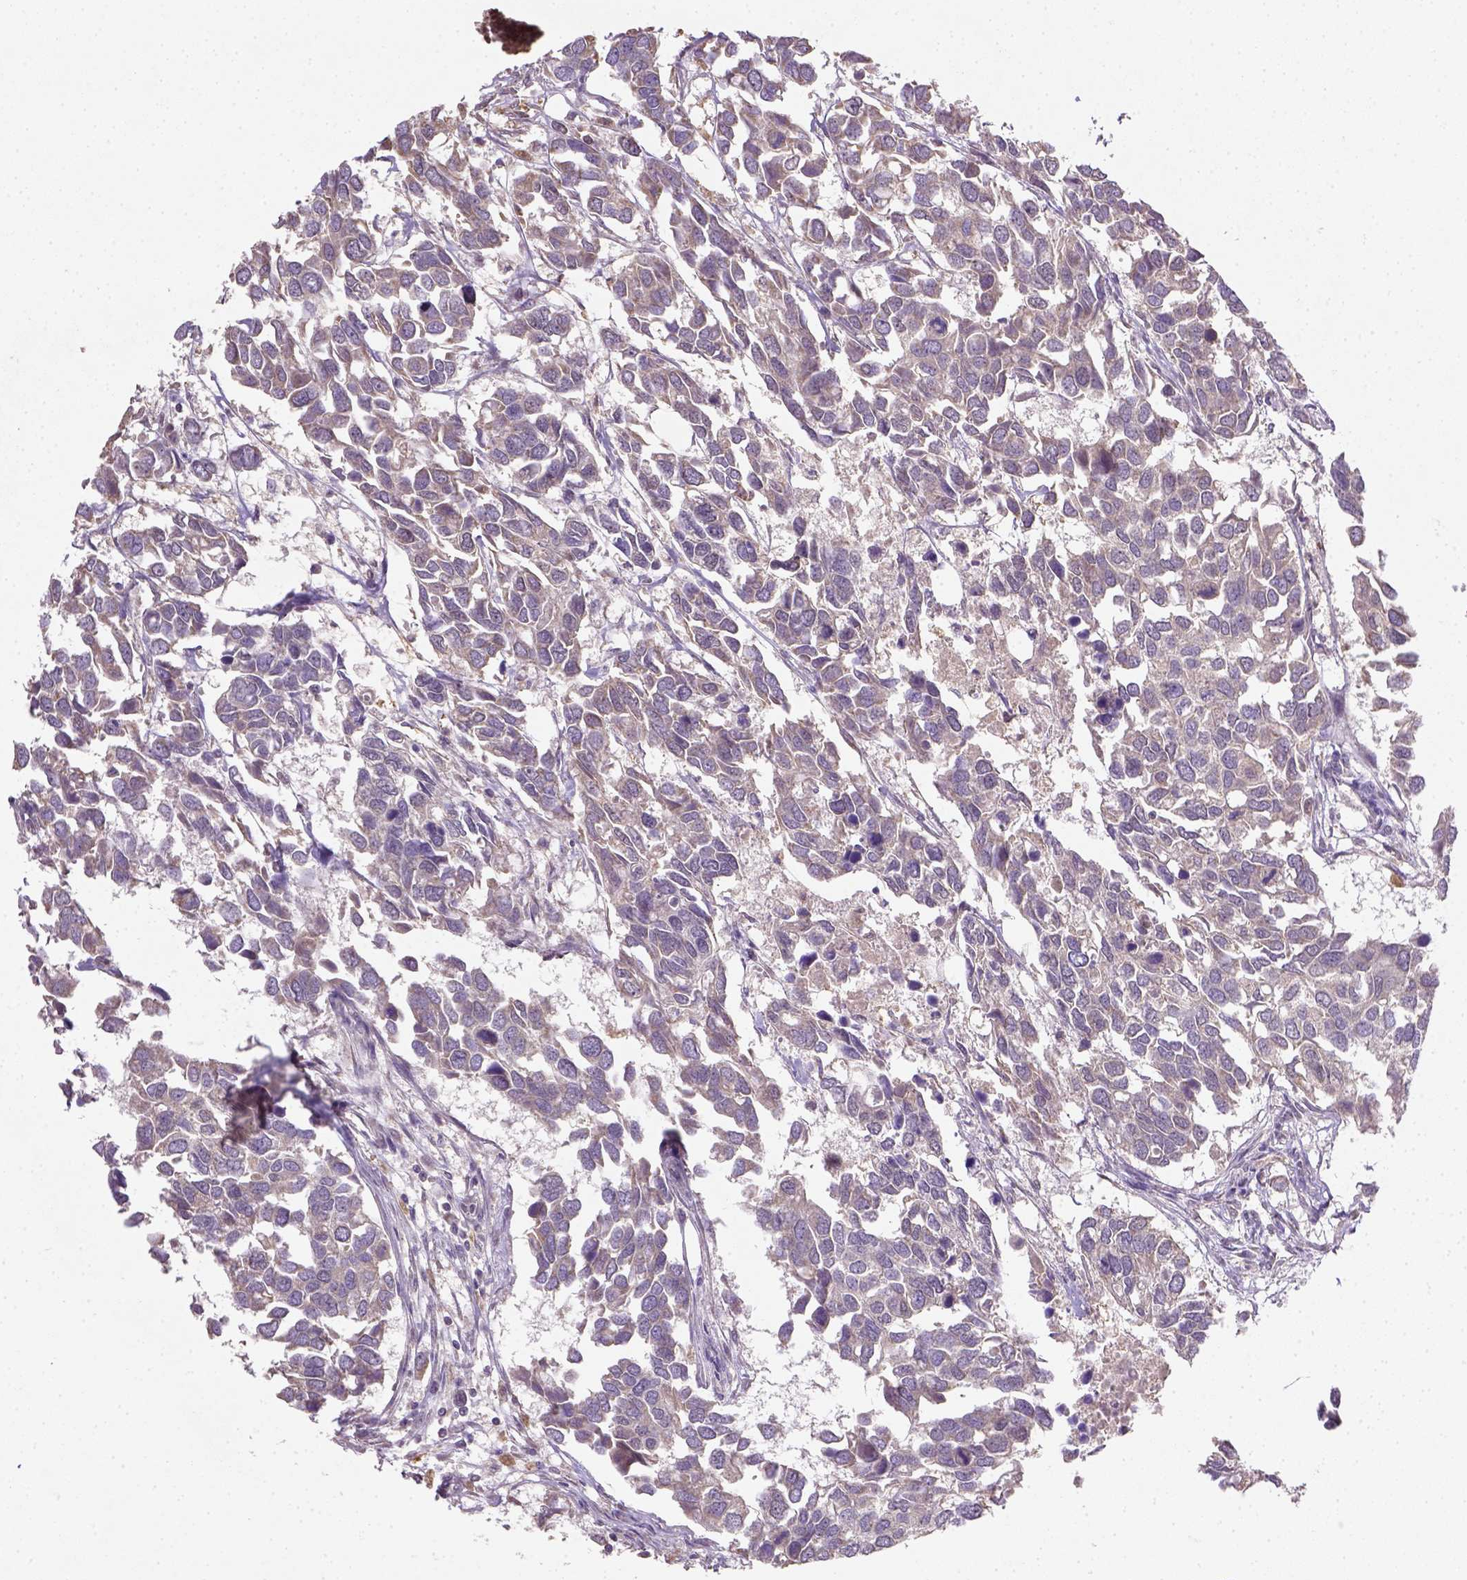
{"staining": {"intensity": "weak", "quantity": "25%-75%", "location": "cytoplasmic/membranous"}, "tissue": "breast cancer", "cell_type": "Tumor cells", "image_type": "cancer", "snomed": [{"axis": "morphology", "description": "Duct carcinoma"}, {"axis": "topography", "description": "Breast"}], "caption": "Breast cancer (invasive ductal carcinoma) tissue demonstrates weak cytoplasmic/membranous positivity in about 25%-75% of tumor cells", "gene": "NUDT10", "patient": {"sex": "female", "age": 83}}